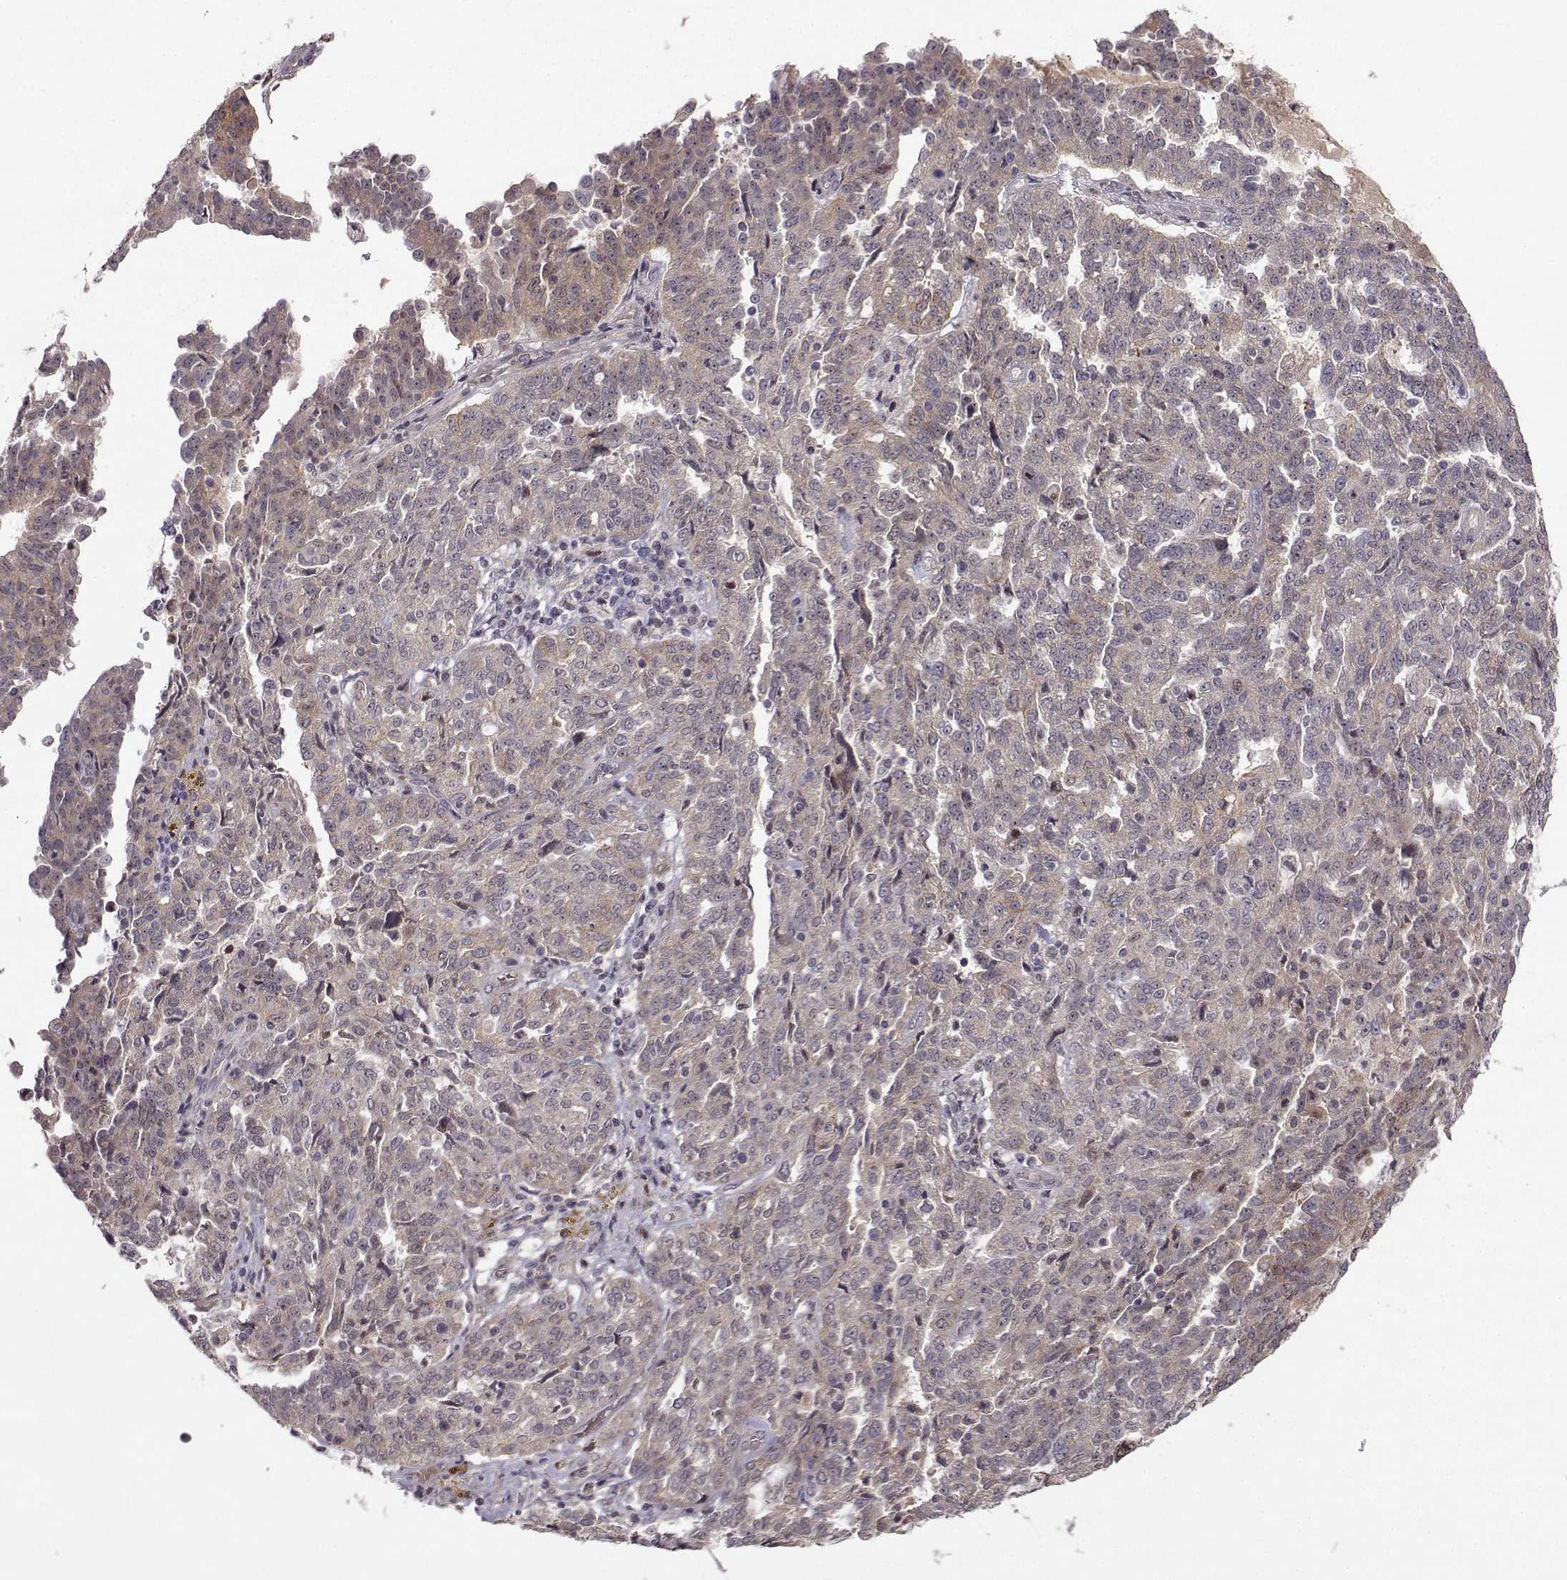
{"staining": {"intensity": "weak", "quantity": "25%-75%", "location": "cytoplasmic/membranous"}, "tissue": "ovarian cancer", "cell_type": "Tumor cells", "image_type": "cancer", "snomed": [{"axis": "morphology", "description": "Cystadenocarcinoma, serous, NOS"}, {"axis": "topography", "description": "Ovary"}], "caption": "A brown stain highlights weak cytoplasmic/membranous expression of a protein in ovarian cancer tumor cells.", "gene": "APC", "patient": {"sex": "female", "age": 67}}